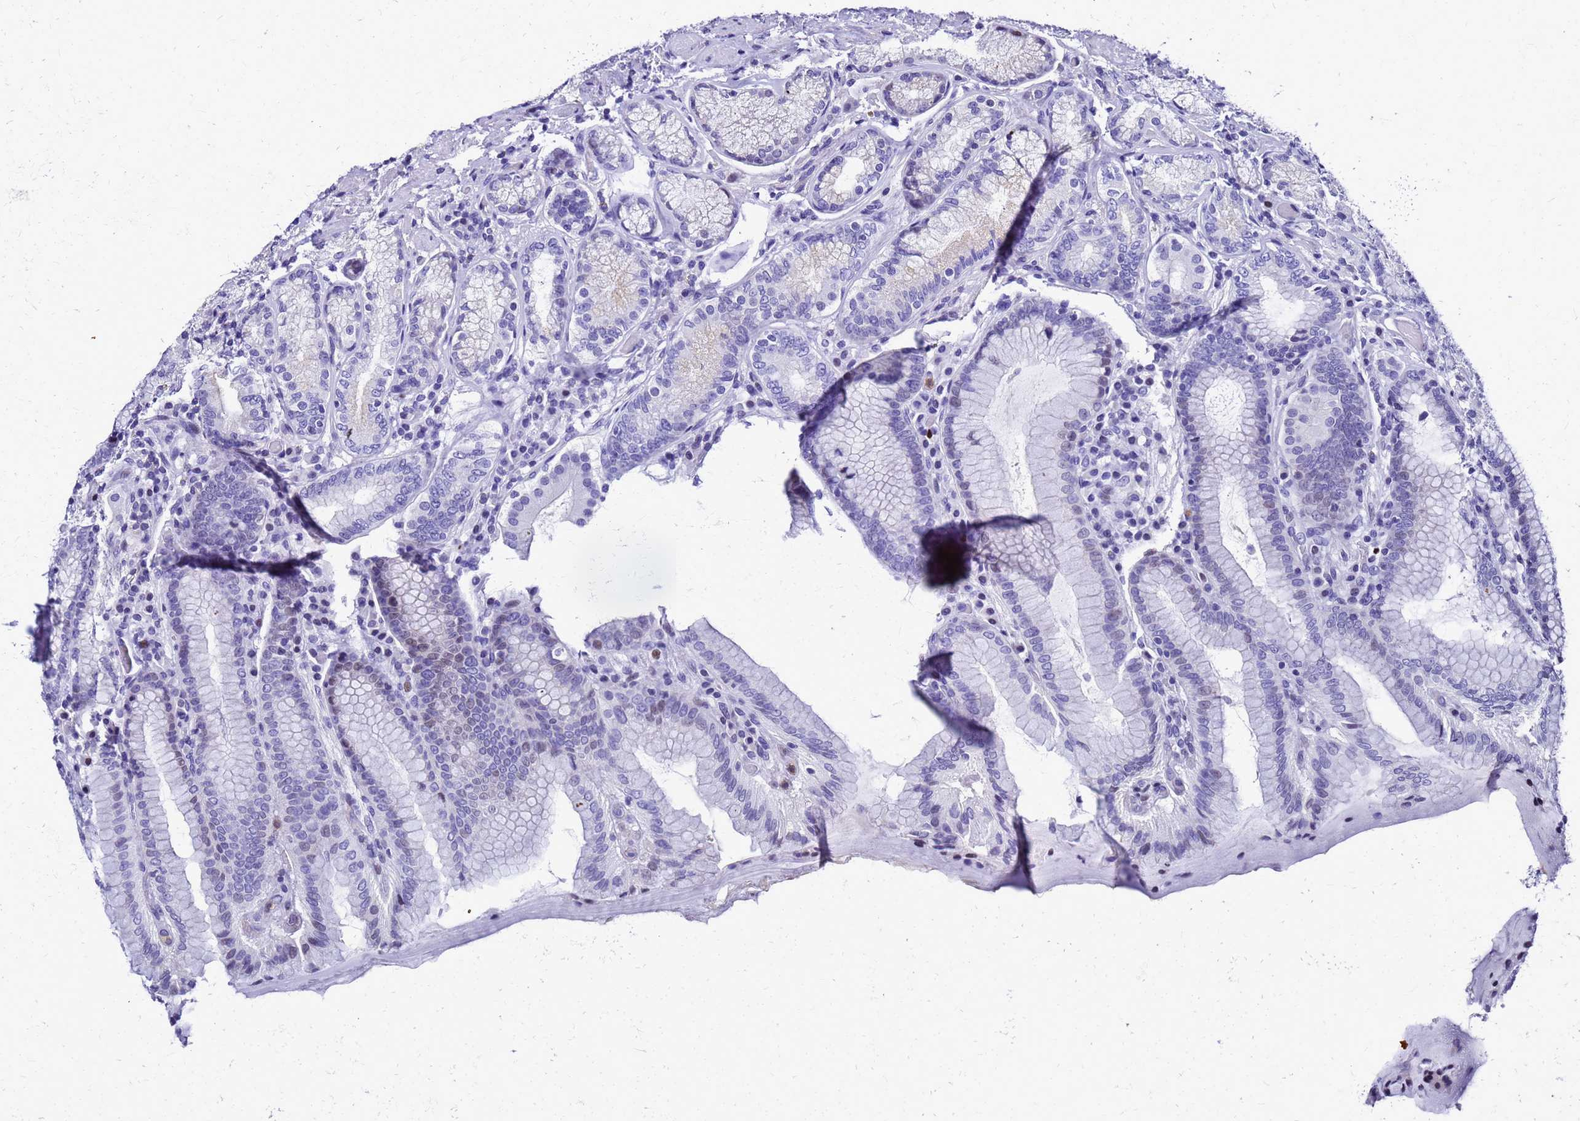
{"staining": {"intensity": "negative", "quantity": "none", "location": "none"}, "tissue": "stomach", "cell_type": "Glandular cells", "image_type": "normal", "snomed": [{"axis": "morphology", "description": "Normal tissue, NOS"}, {"axis": "topography", "description": "Stomach, upper"}, {"axis": "topography", "description": "Stomach, lower"}], "caption": "This is an immunohistochemistry micrograph of normal stomach. There is no expression in glandular cells.", "gene": "SMIM21", "patient": {"sex": "female", "age": 76}}